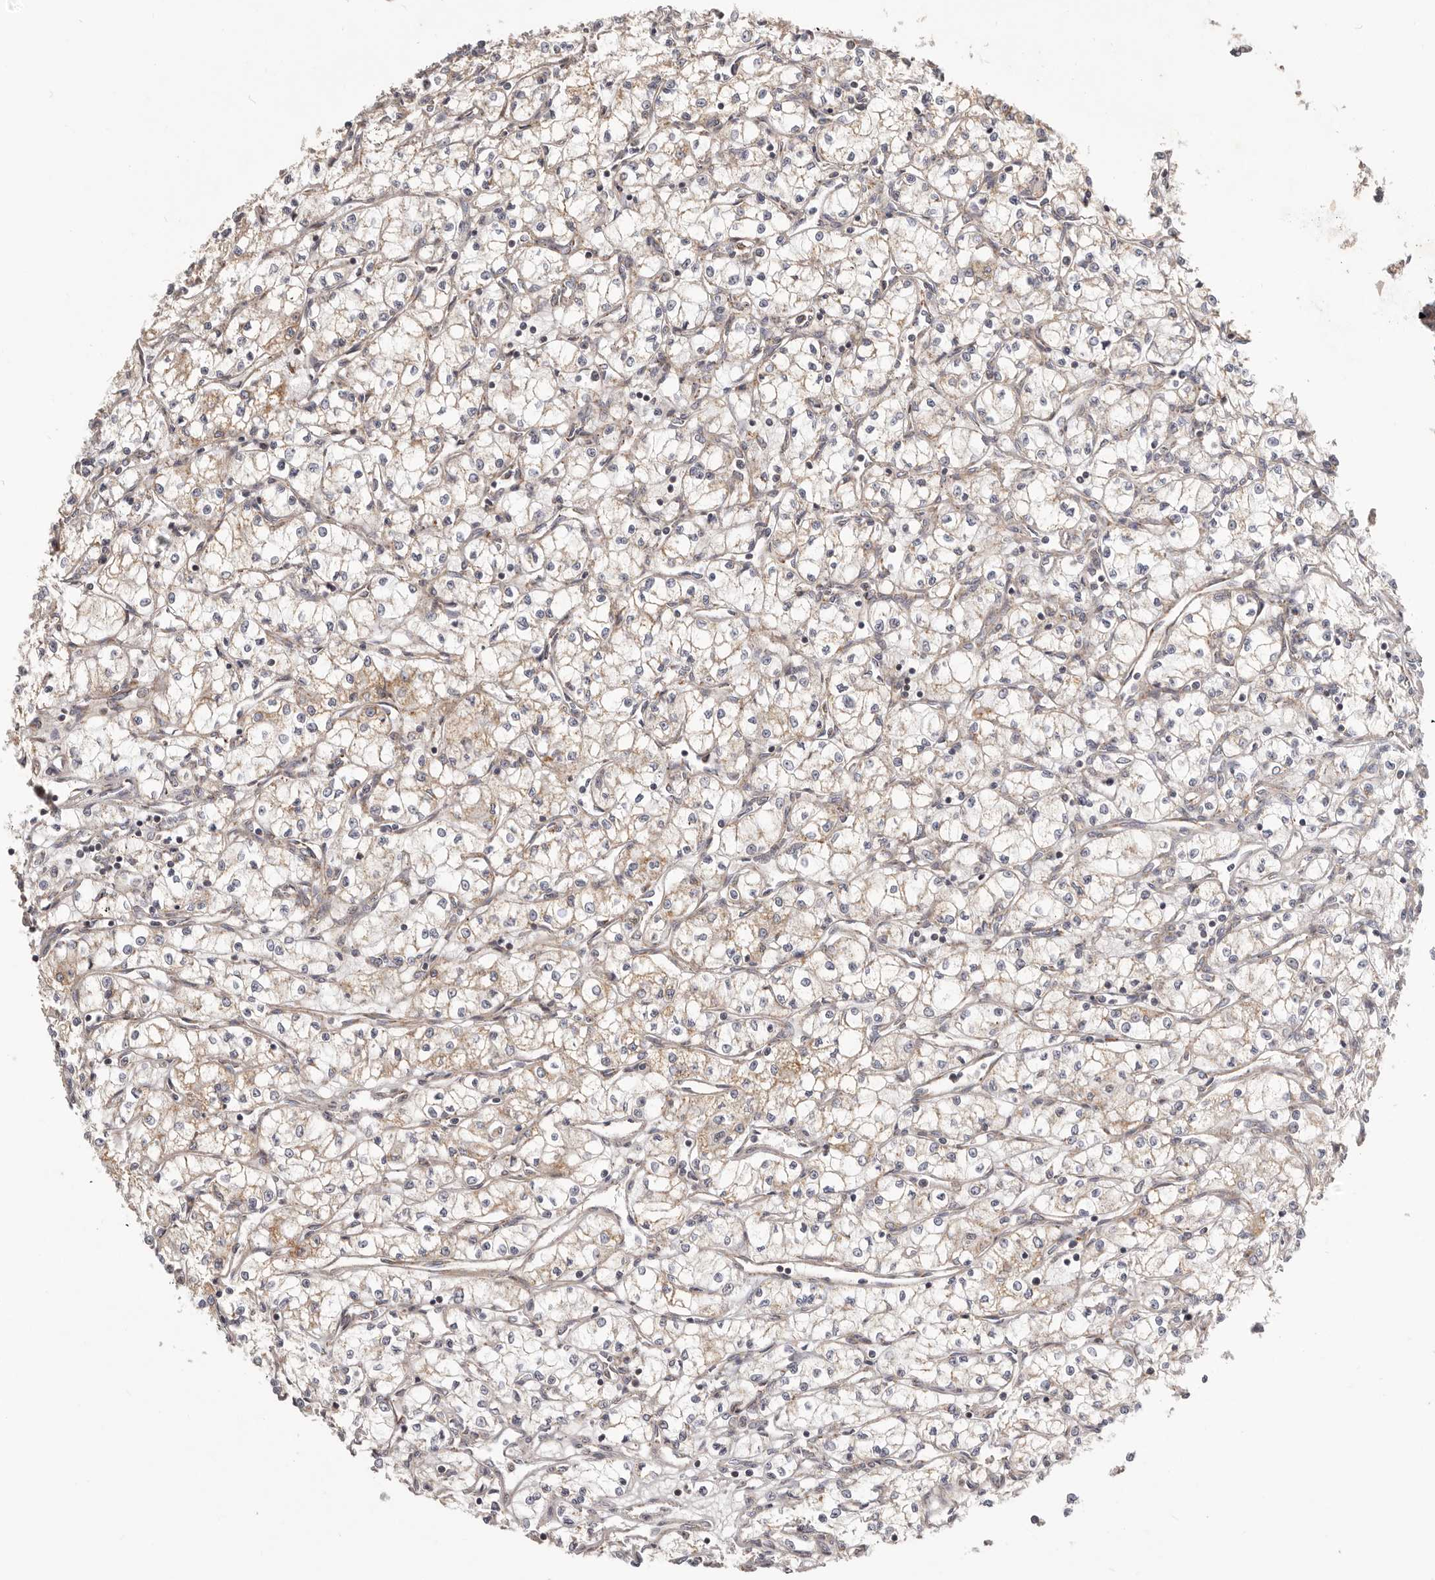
{"staining": {"intensity": "weak", "quantity": ">75%", "location": "cytoplasmic/membranous"}, "tissue": "renal cancer", "cell_type": "Tumor cells", "image_type": "cancer", "snomed": [{"axis": "morphology", "description": "Adenocarcinoma, NOS"}, {"axis": "topography", "description": "Kidney"}], "caption": "A low amount of weak cytoplasmic/membranous expression is present in approximately >75% of tumor cells in renal adenocarcinoma tissue. (IHC, brightfield microscopy, high magnification).", "gene": "MRPS10", "patient": {"sex": "male", "age": 59}}